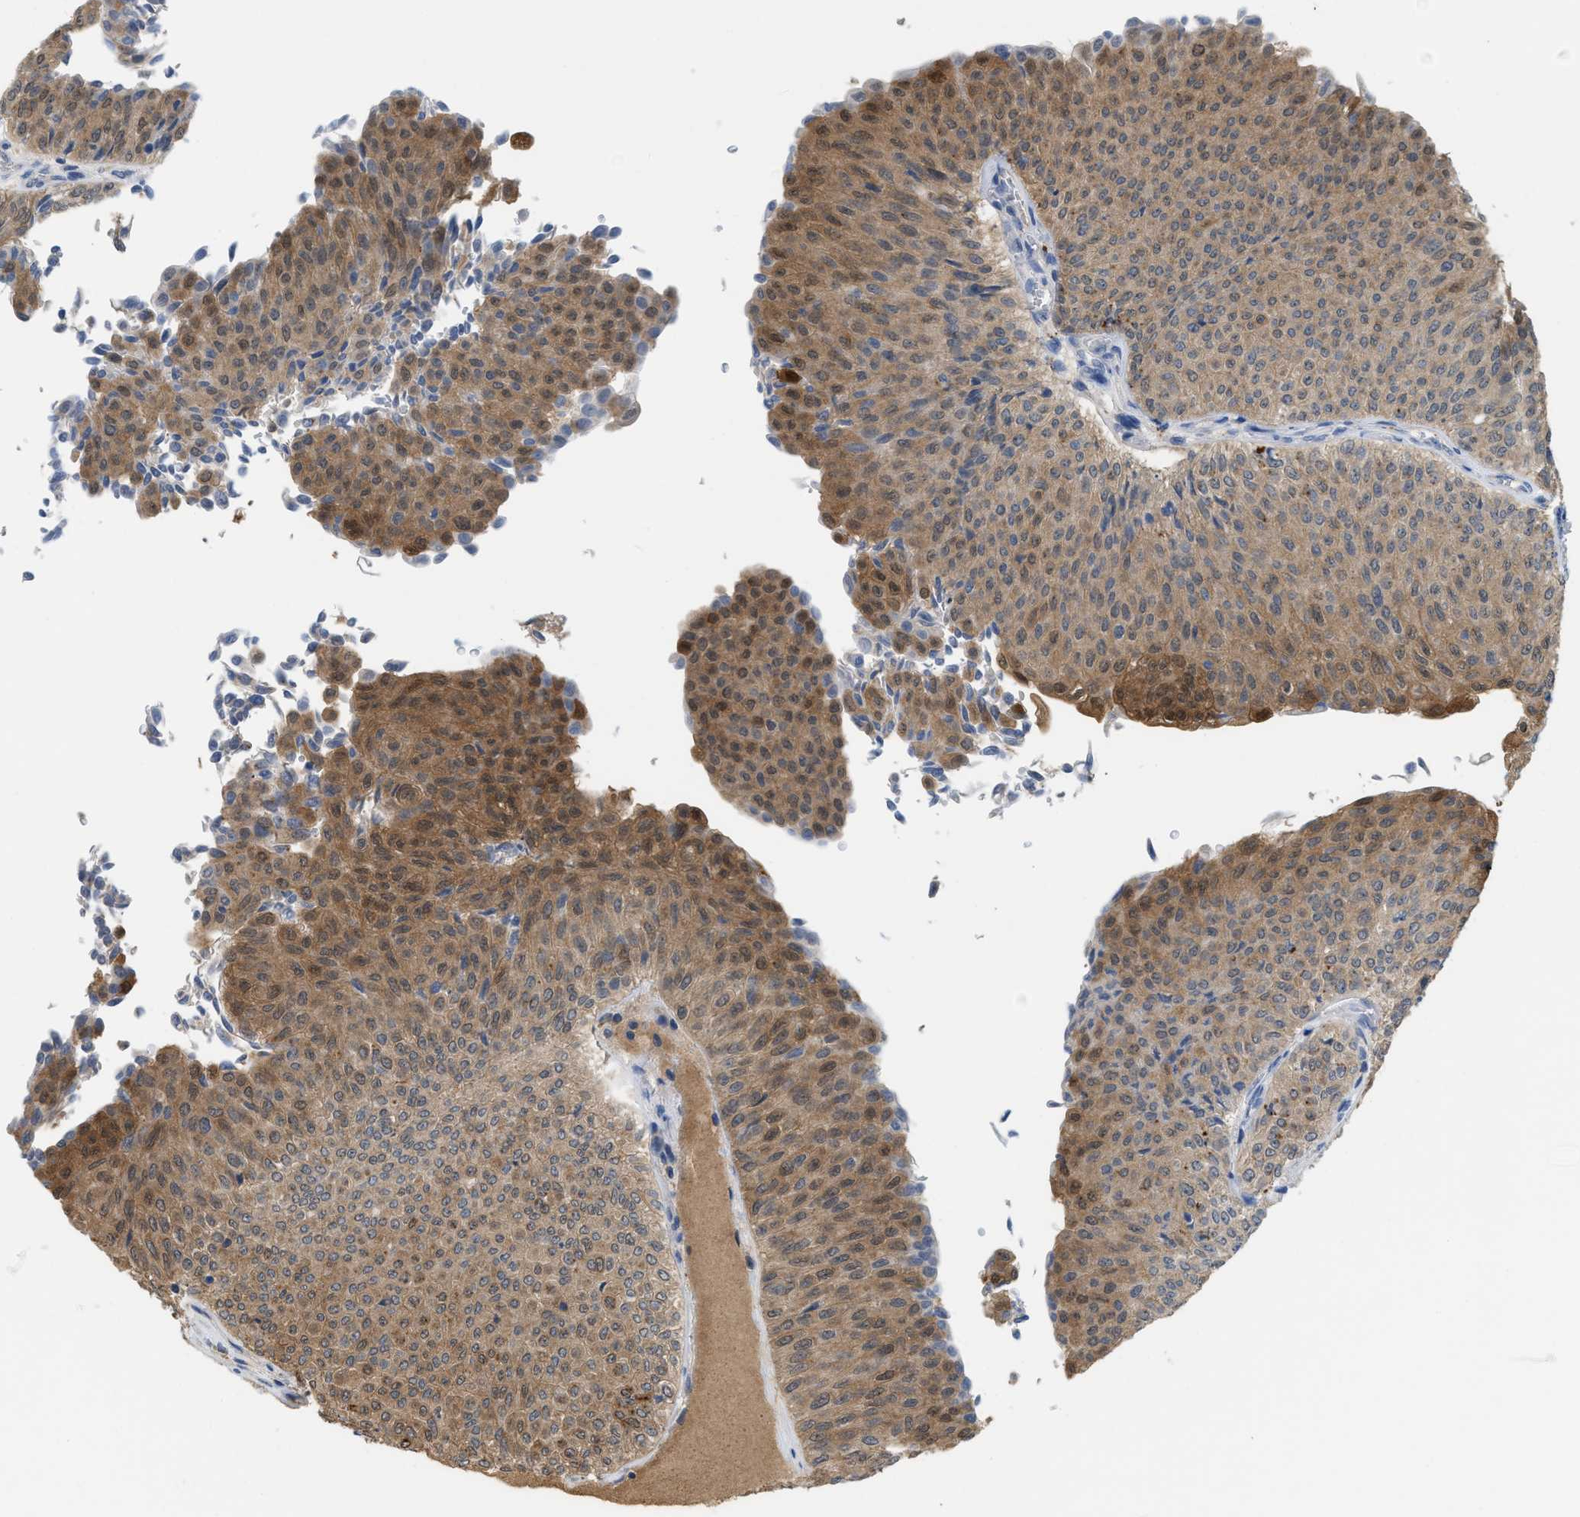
{"staining": {"intensity": "moderate", "quantity": ">75%", "location": "cytoplasmic/membranous"}, "tissue": "urothelial cancer", "cell_type": "Tumor cells", "image_type": "cancer", "snomed": [{"axis": "morphology", "description": "Urothelial carcinoma, Low grade"}, {"axis": "topography", "description": "Urinary bladder"}], "caption": "The immunohistochemical stain highlights moderate cytoplasmic/membranous positivity in tumor cells of low-grade urothelial carcinoma tissue. (IHC, brightfield microscopy, high magnification).", "gene": "CSTB", "patient": {"sex": "male", "age": 78}}